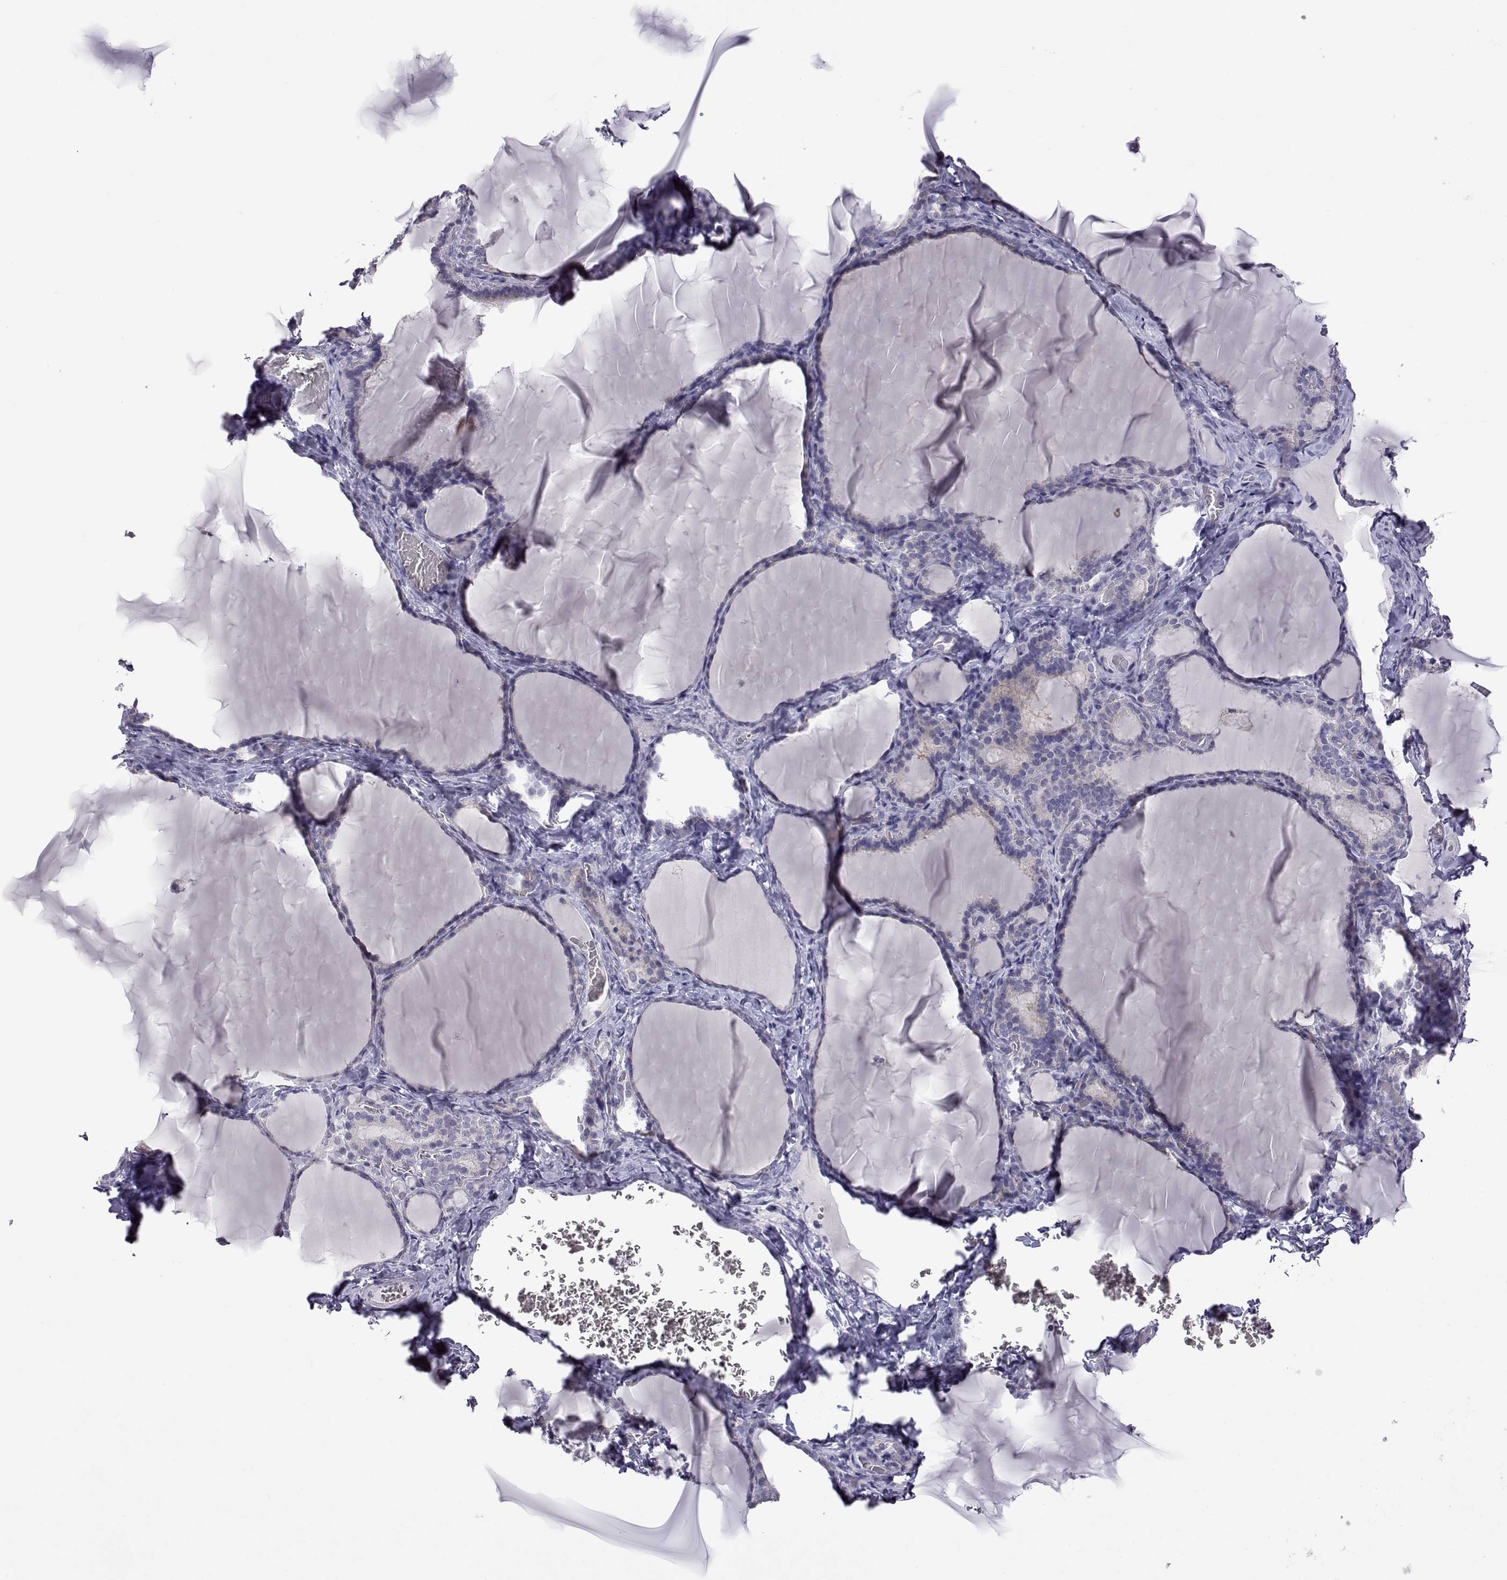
{"staining": {"intensity": "negative", "quantity": "none", "location": "none"}, "tissue": "thyroid gland", "cell_type": "Glandular cells", "image_type": "normal", "snomed": [{"axis": "morphology", "description": "Normal tissue, NOS"}, {"axis": "morphology", "description": "Hyperplasia, NOS"}, {"axis": "topography", "description": "Thyroid gland"}], "caption": "High power microscopy micrograph of an immunohistochemistry (IHC) image of benign thyroid gland, revealing no significant positivity in glandular cells.", "gene": "VGF", "patient": {"sex": "female", "age": 27}}